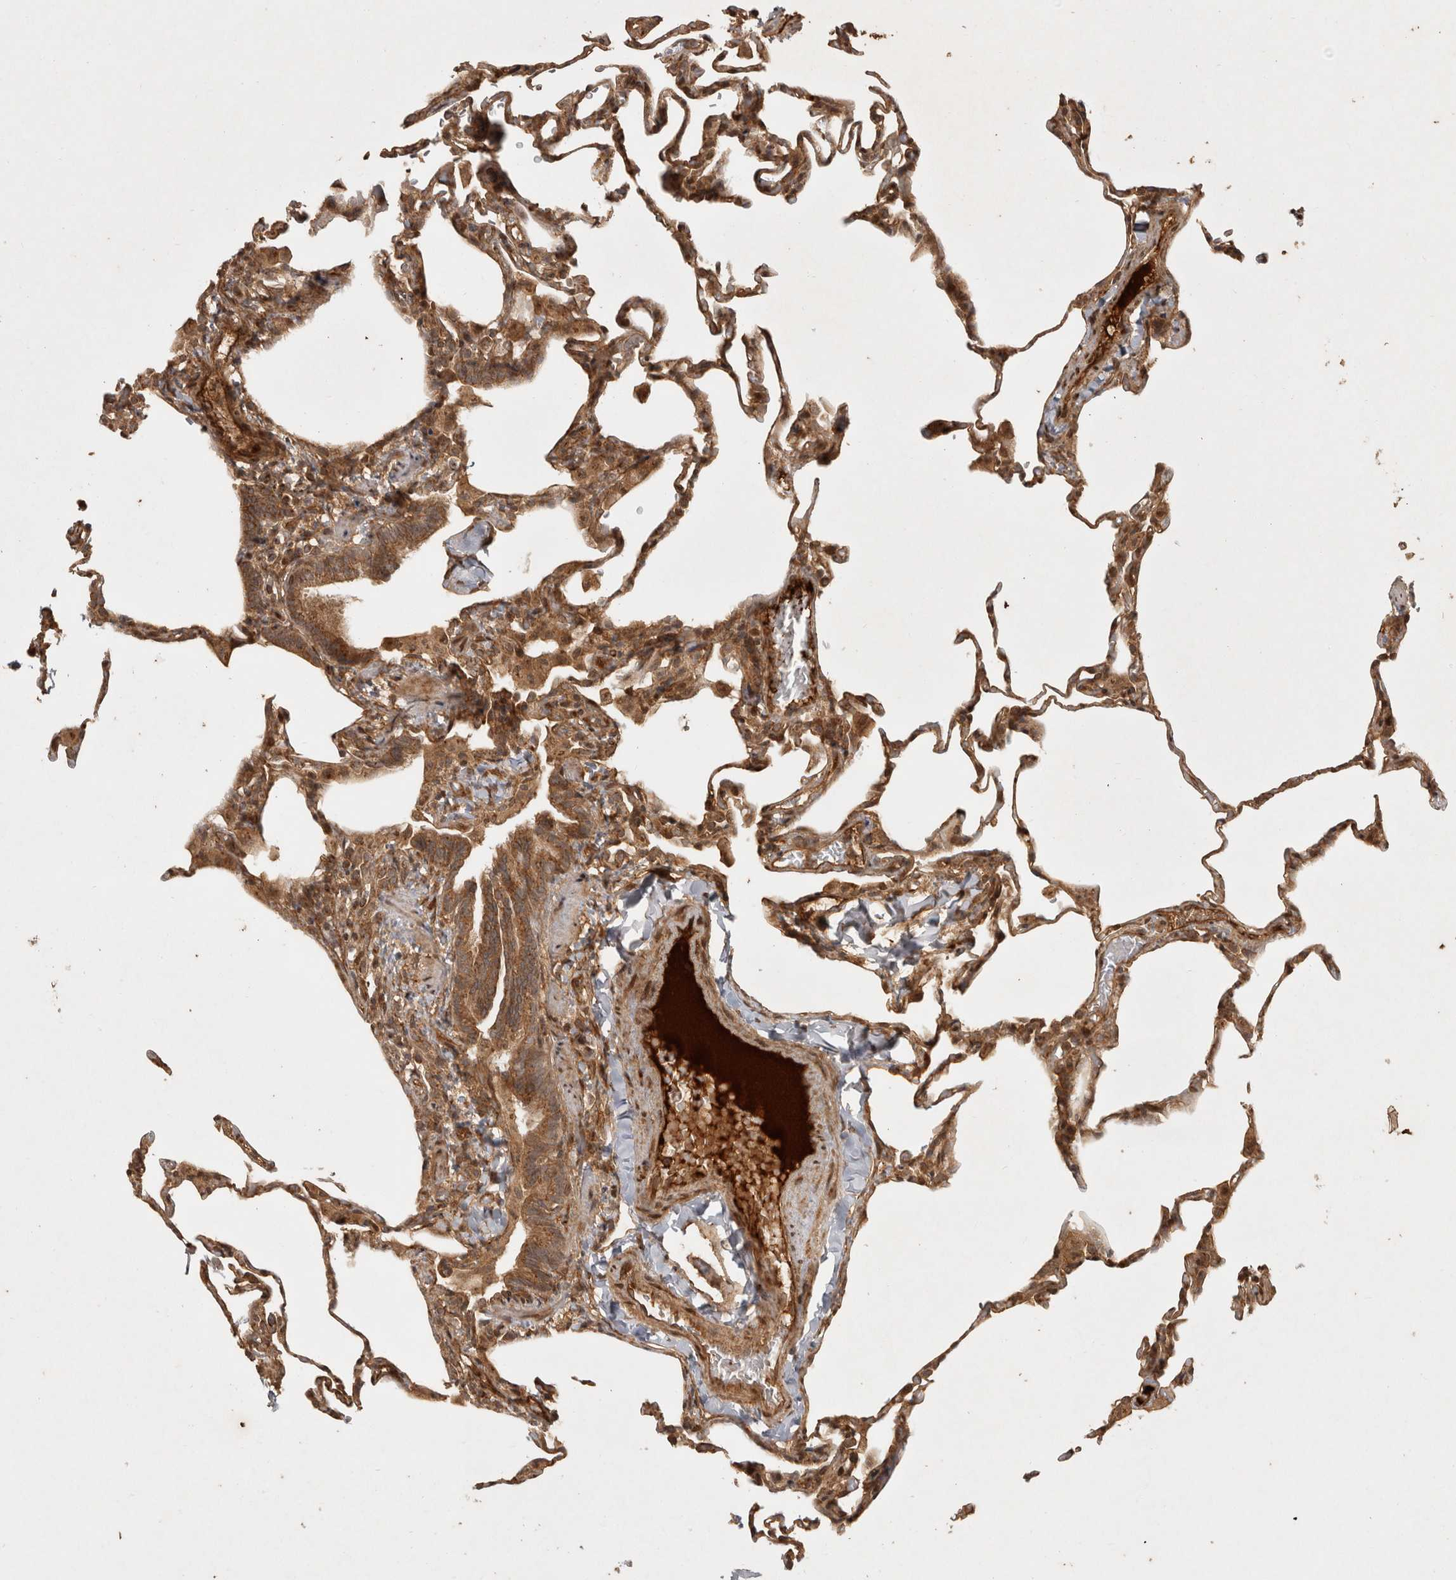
{"staining": {"intensity": "moderate", "quantity": ">75%", "location": "cytoplasmic/membranous"}, "tissue": "lung", "cell_type": "Alveolar cells", "image_type": "normal", "snomed": [{"axis": "morphology", "description": "Normal tissue, NOS"}, {"axis": "topography", "description": "Lung"}], "caption": "A medium amount of moderate cytoplasmic/membranous staining is seen in approximately >75% of alveolar cells in normal lung.", "gene": "CAMSAP2", "patient": {"sex": "male", "age": 20}}